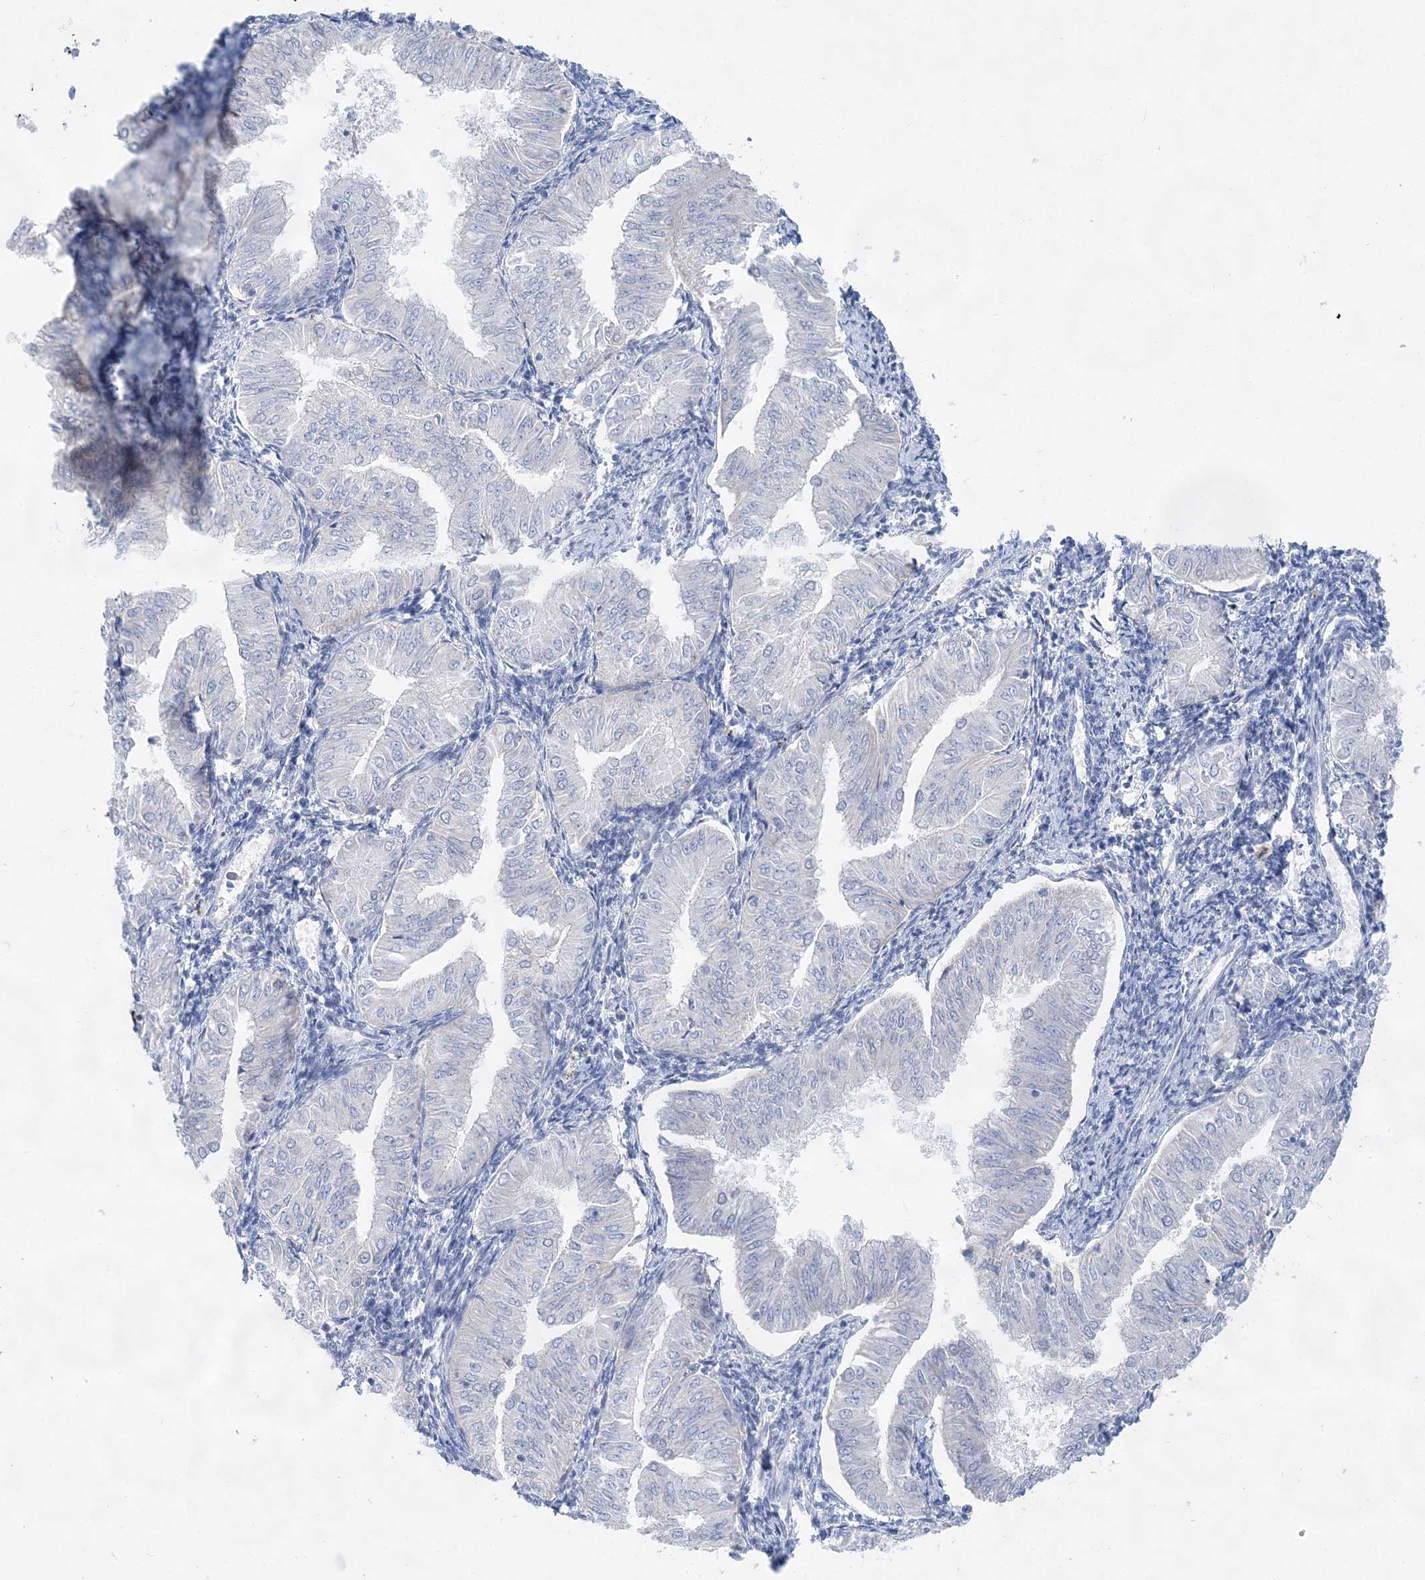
{"staining": {"intensity": "negative", "quantity": "none", "location": "none"}, "tissue": "endometrial cancer", "cell_type": "Tumor cells", "image_type": "cancer", "snomed": [{"axis": "morphology", "description": "Normal tissue, NOS"}, {"axis": "morphology", "description": "Adenocarcinoma, NOS"}, {"axis": "topography", "description": "Endometrium"}], "caption": "Tumor cells are negative for protein expression in human endometrial adenocarcinoma. Nuclei are stained in blue.", "gene": "SLC5A6", "patient": {"sex": "female", "age": 53}}